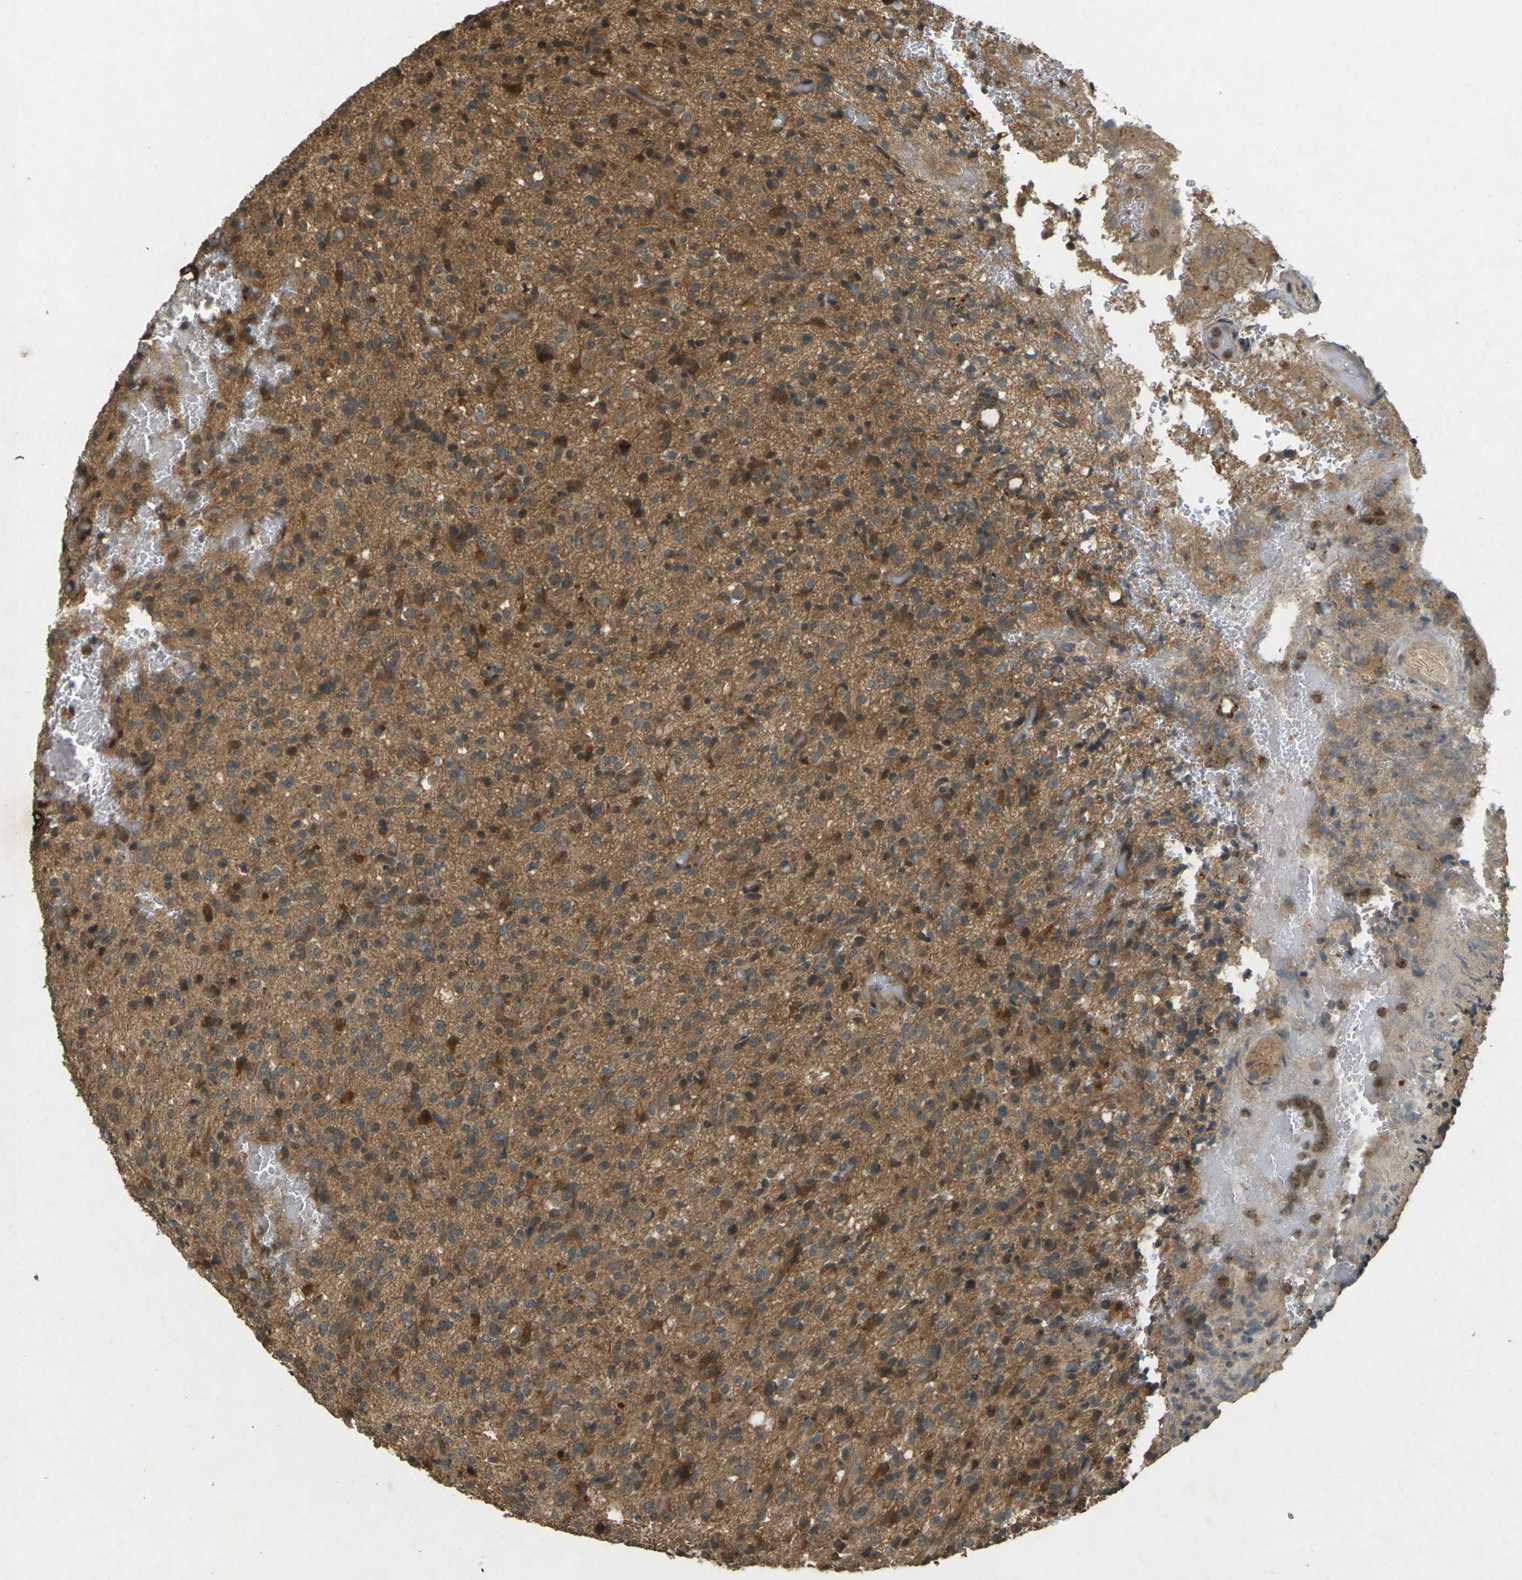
{"staining": {"intensity": "moderate", "quantity": ">75%", "location": "cytoplasmic/membranous"}, "tissue": "glioma", "cell_type": "Tumor cells", "image_type": "cancer", "snomed": [{"axis": "morphology", "description": "Glioma, malignant, High grade"}, {"axis": "topography", "description": "Brain"}], "caption": "Immunohistochemistry (IHC) histopathology image of malignant glioma (high-grade) stained for a protein (brown), which shows medium levels of moderate cytoplasmic/membranous positivity in approximately >75% of tumor cells.", "gene": "TAP1", "patient": {"sex": "male", "age": 71}}